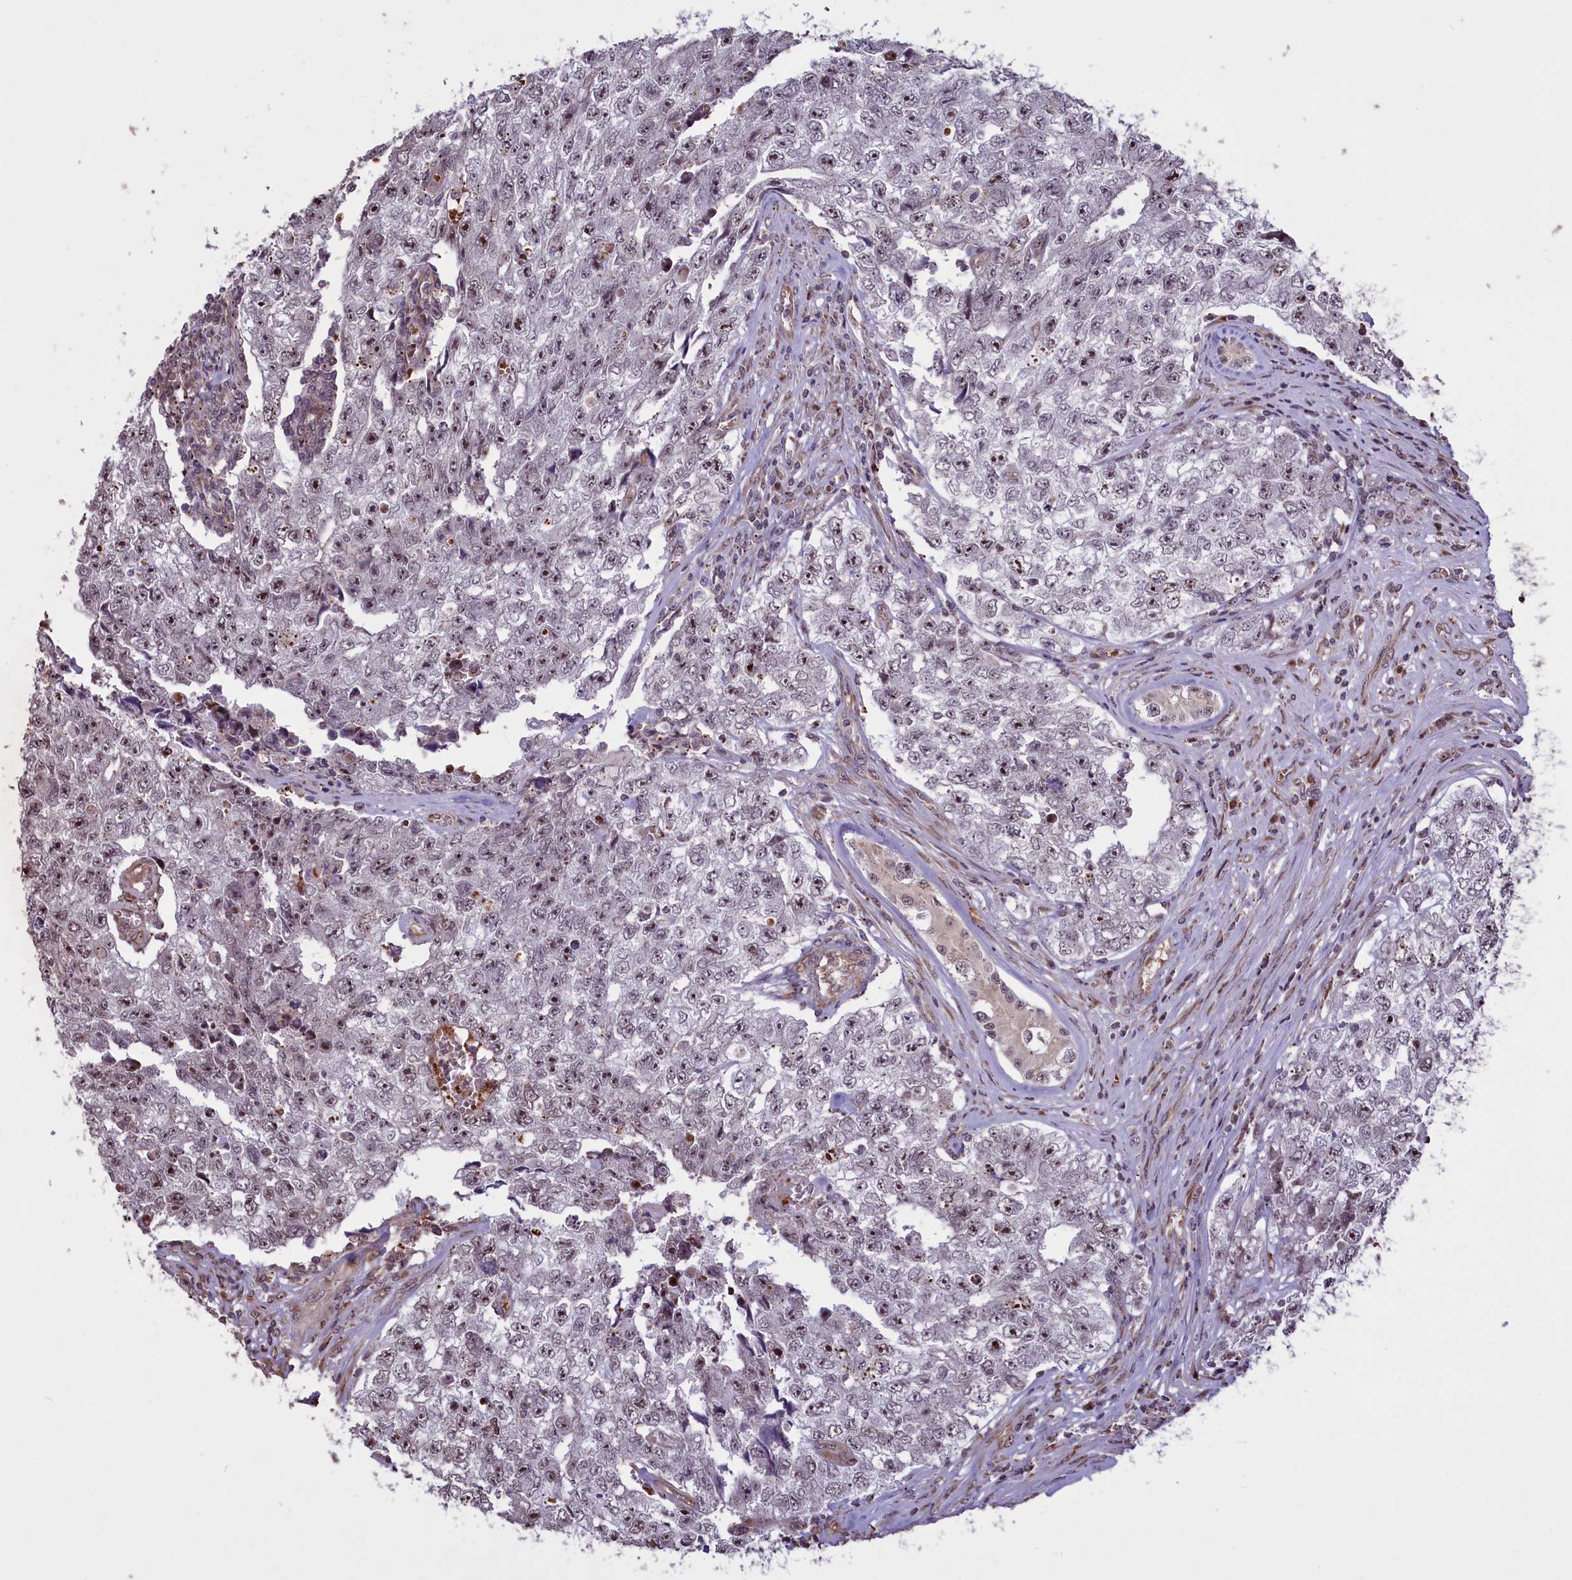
{"staining": {"intensity": "moderate", "quantity": "<25%", "location": "nuclear"}, "tissue": "testis cancer", "cell_type": "Tumor cells", "image_type": "cancer", "snomed": [{"axis": "morphology", "description": "Carcinoma, Embryonal, NOS"}, {"axis": "topography", "description": "Testis"}], "caption": "Testis cancer was stained to show a protein in brown. There is low levels of moderate nuclear staining in approximately <25% of tumor cells.", "gene": "SHFL", "patient": {"sex": "male", "age": 17}}